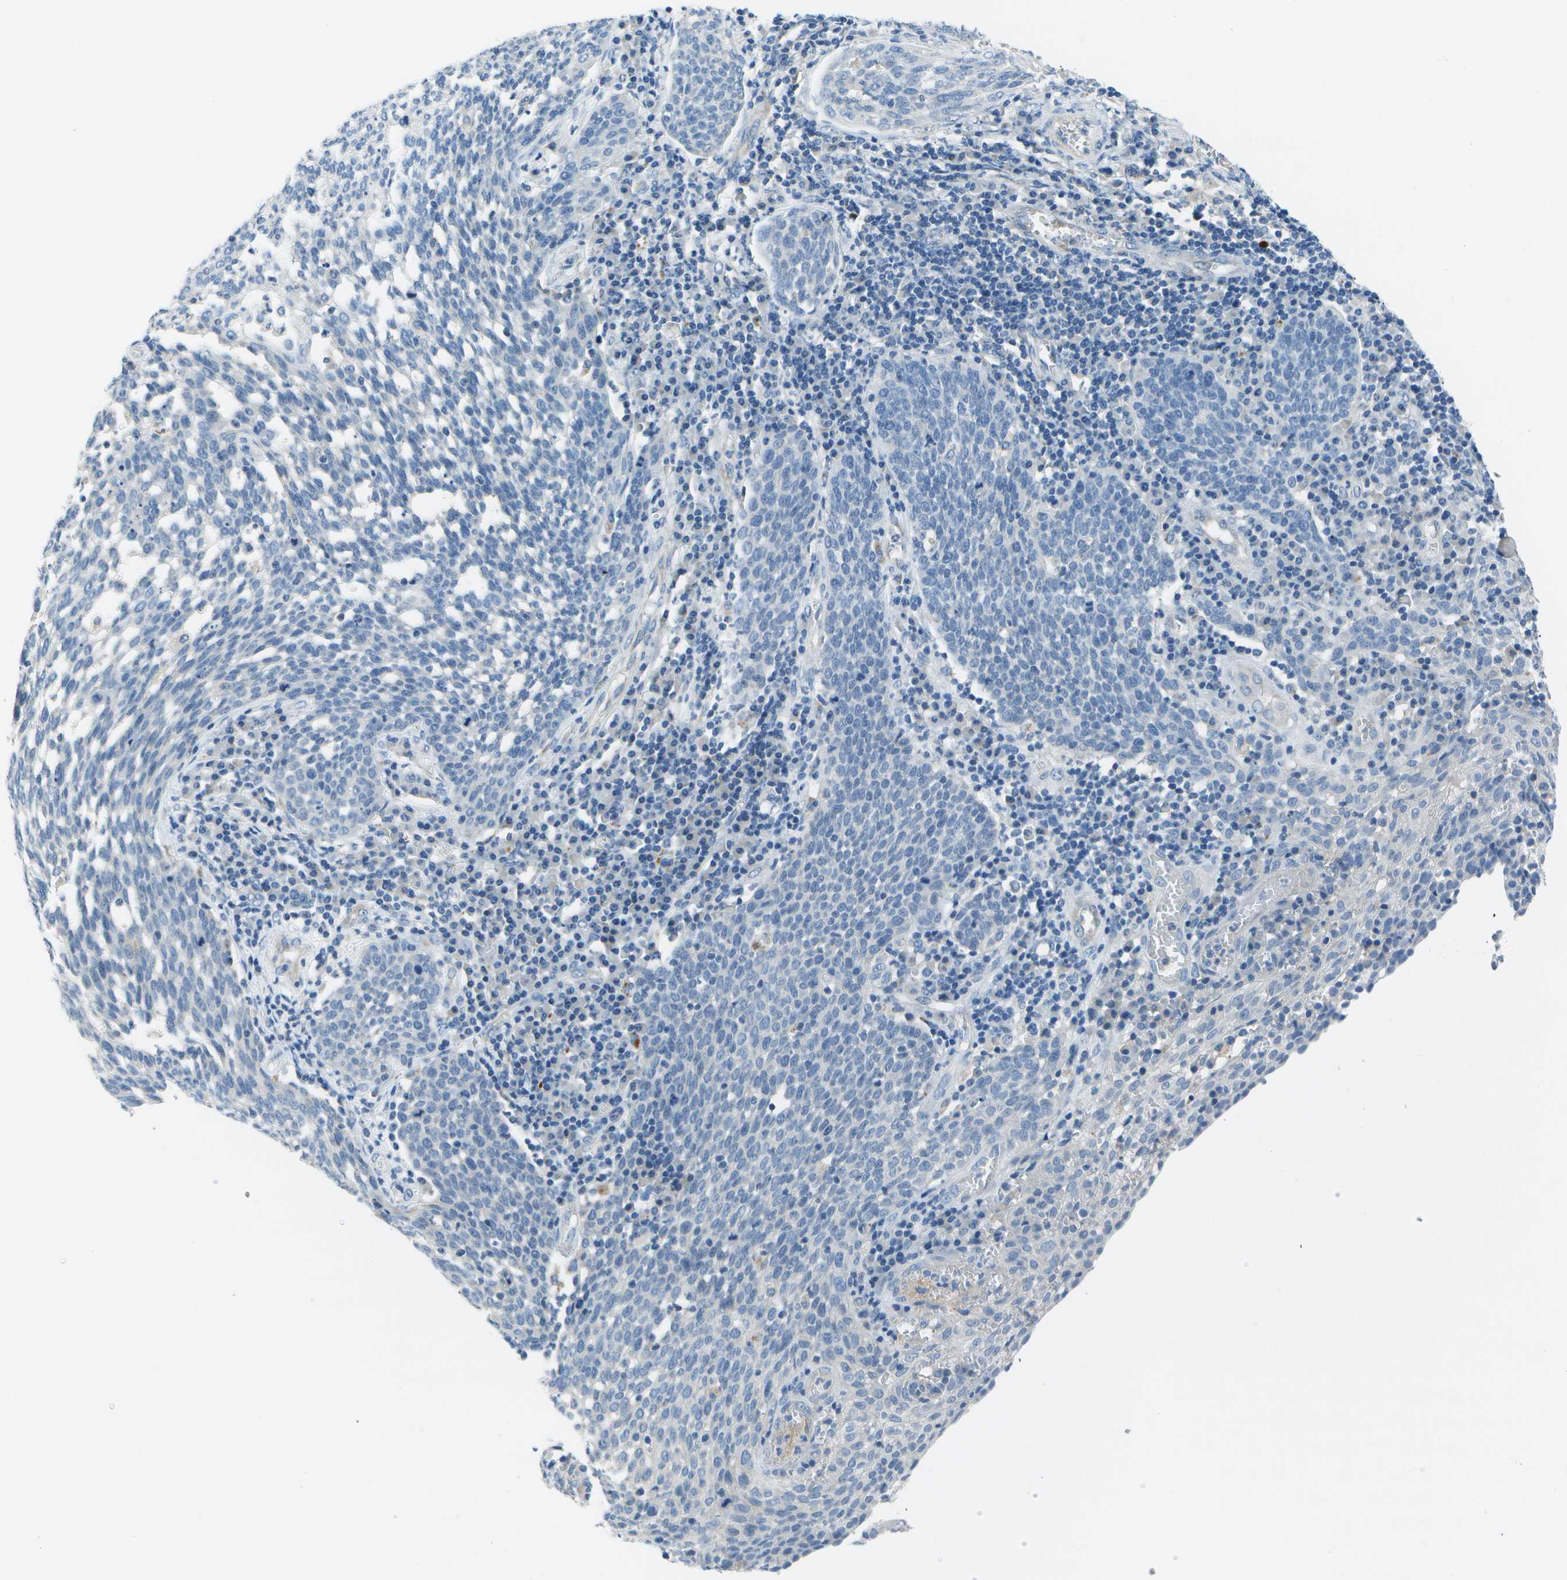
{"staining": {"intensity": "negative", "quantity": "none", "location": "none"}, "tissue": "cervical cancer", "cell_type": "Tumor cells", "image_type": "cancer", "snomed": [{"axis": "morphology", "description": "Squamous cell carcinoma, NOS"}, {"axis": "topography", "description": "Cervix"}], "caption": "Tumor cells show no significant protein staining in squamous cell carcinoma (cervical).", "gene": "DCT", "patient": {"sex": "female", "age": 34}}